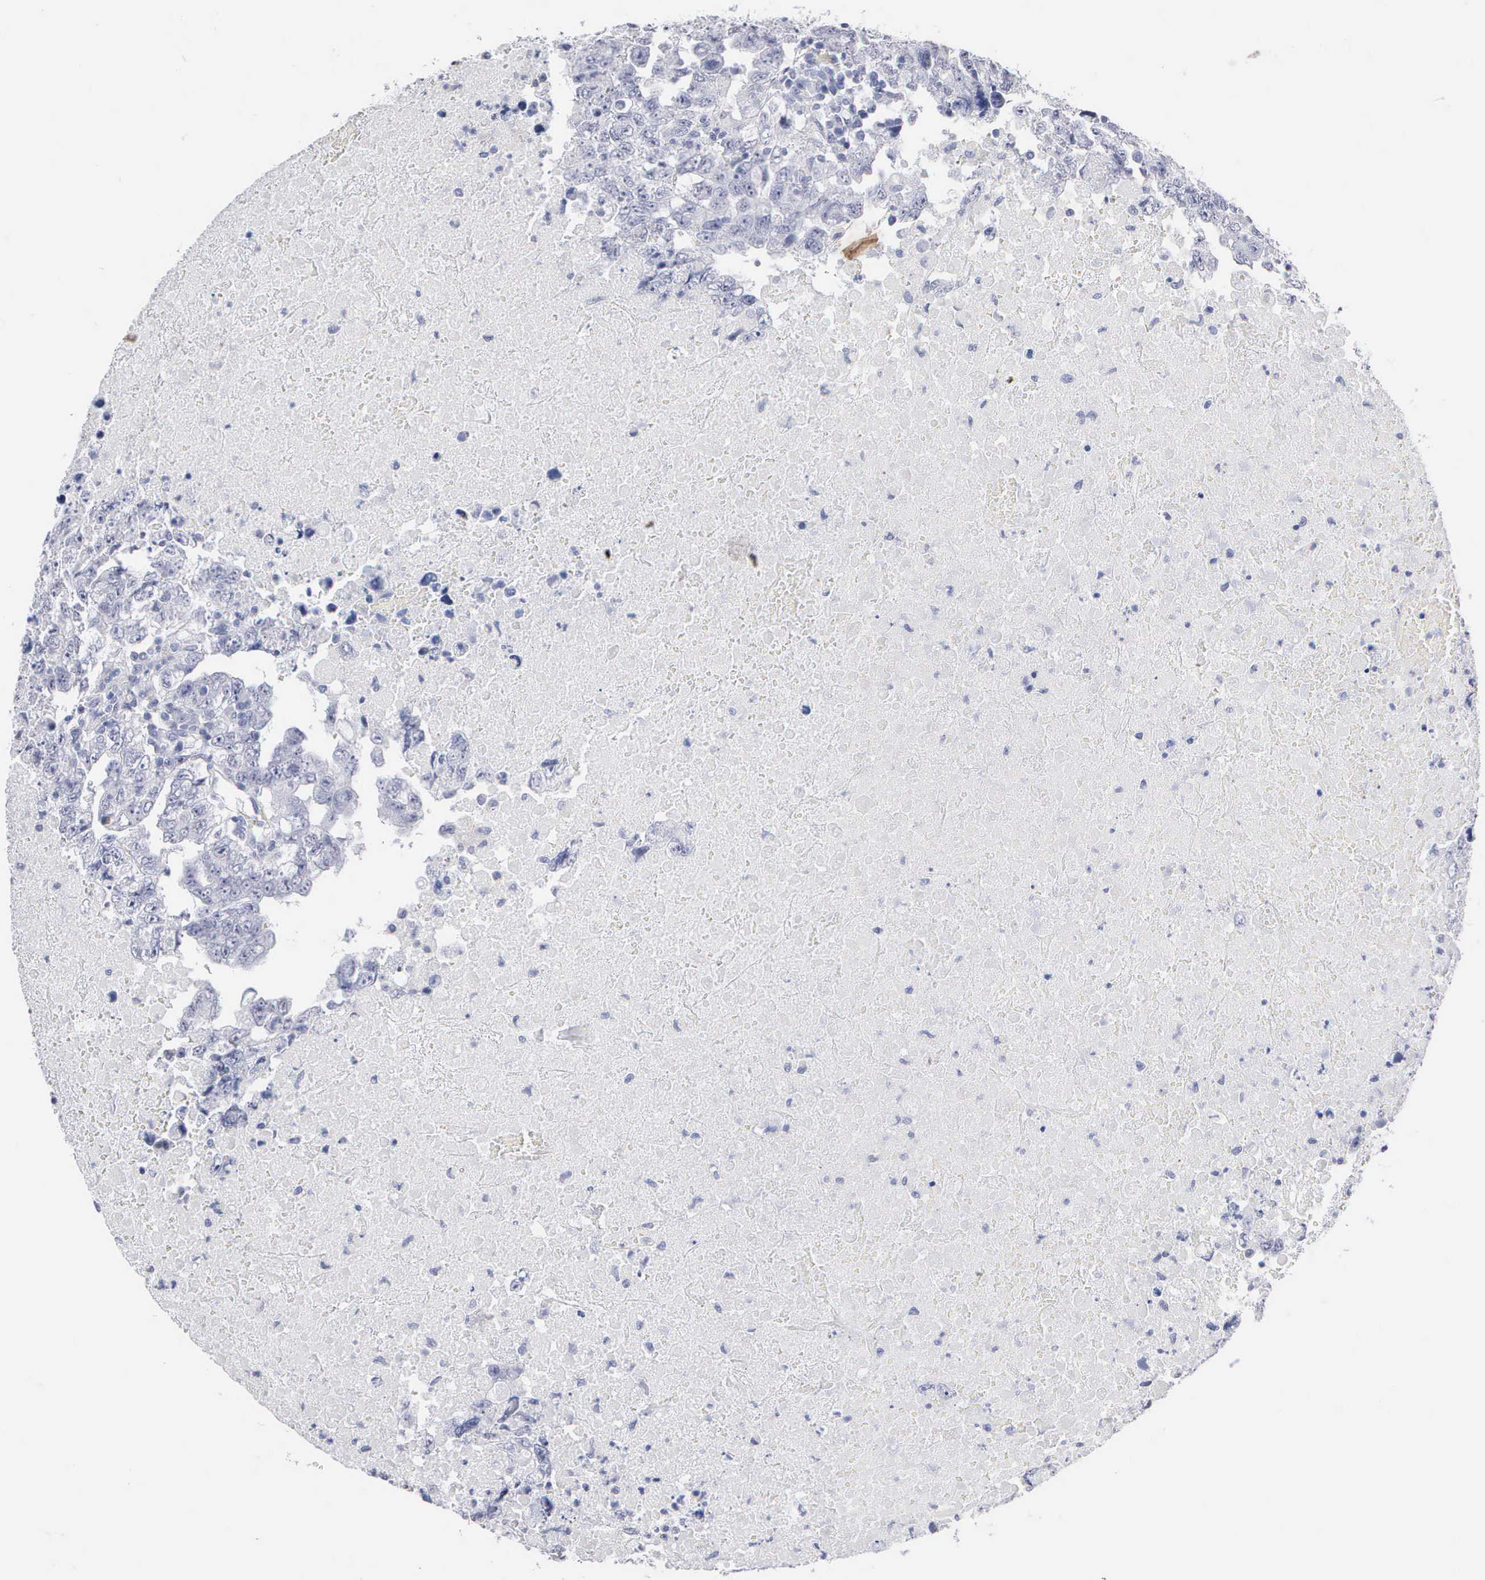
{"staining": {"intensity": "negative", "quantity": "none", "location": "none"}, "tissue": "testis cancer", "cell_type": "Tumor cells", "image_type": "cancer", "snomed": [{"axis": "morphology", "description": "Carcinoma, Embryonal, NOS"}, {"axis": "topography", "description": "Testis"}], "caption": "This is an immunohistochemistry image of human testis cancer (embryonal carcinoma). There is no expression in tumor cells.", "gene": "ELFN2", "patient": {"sex": "male", "age": 36}}